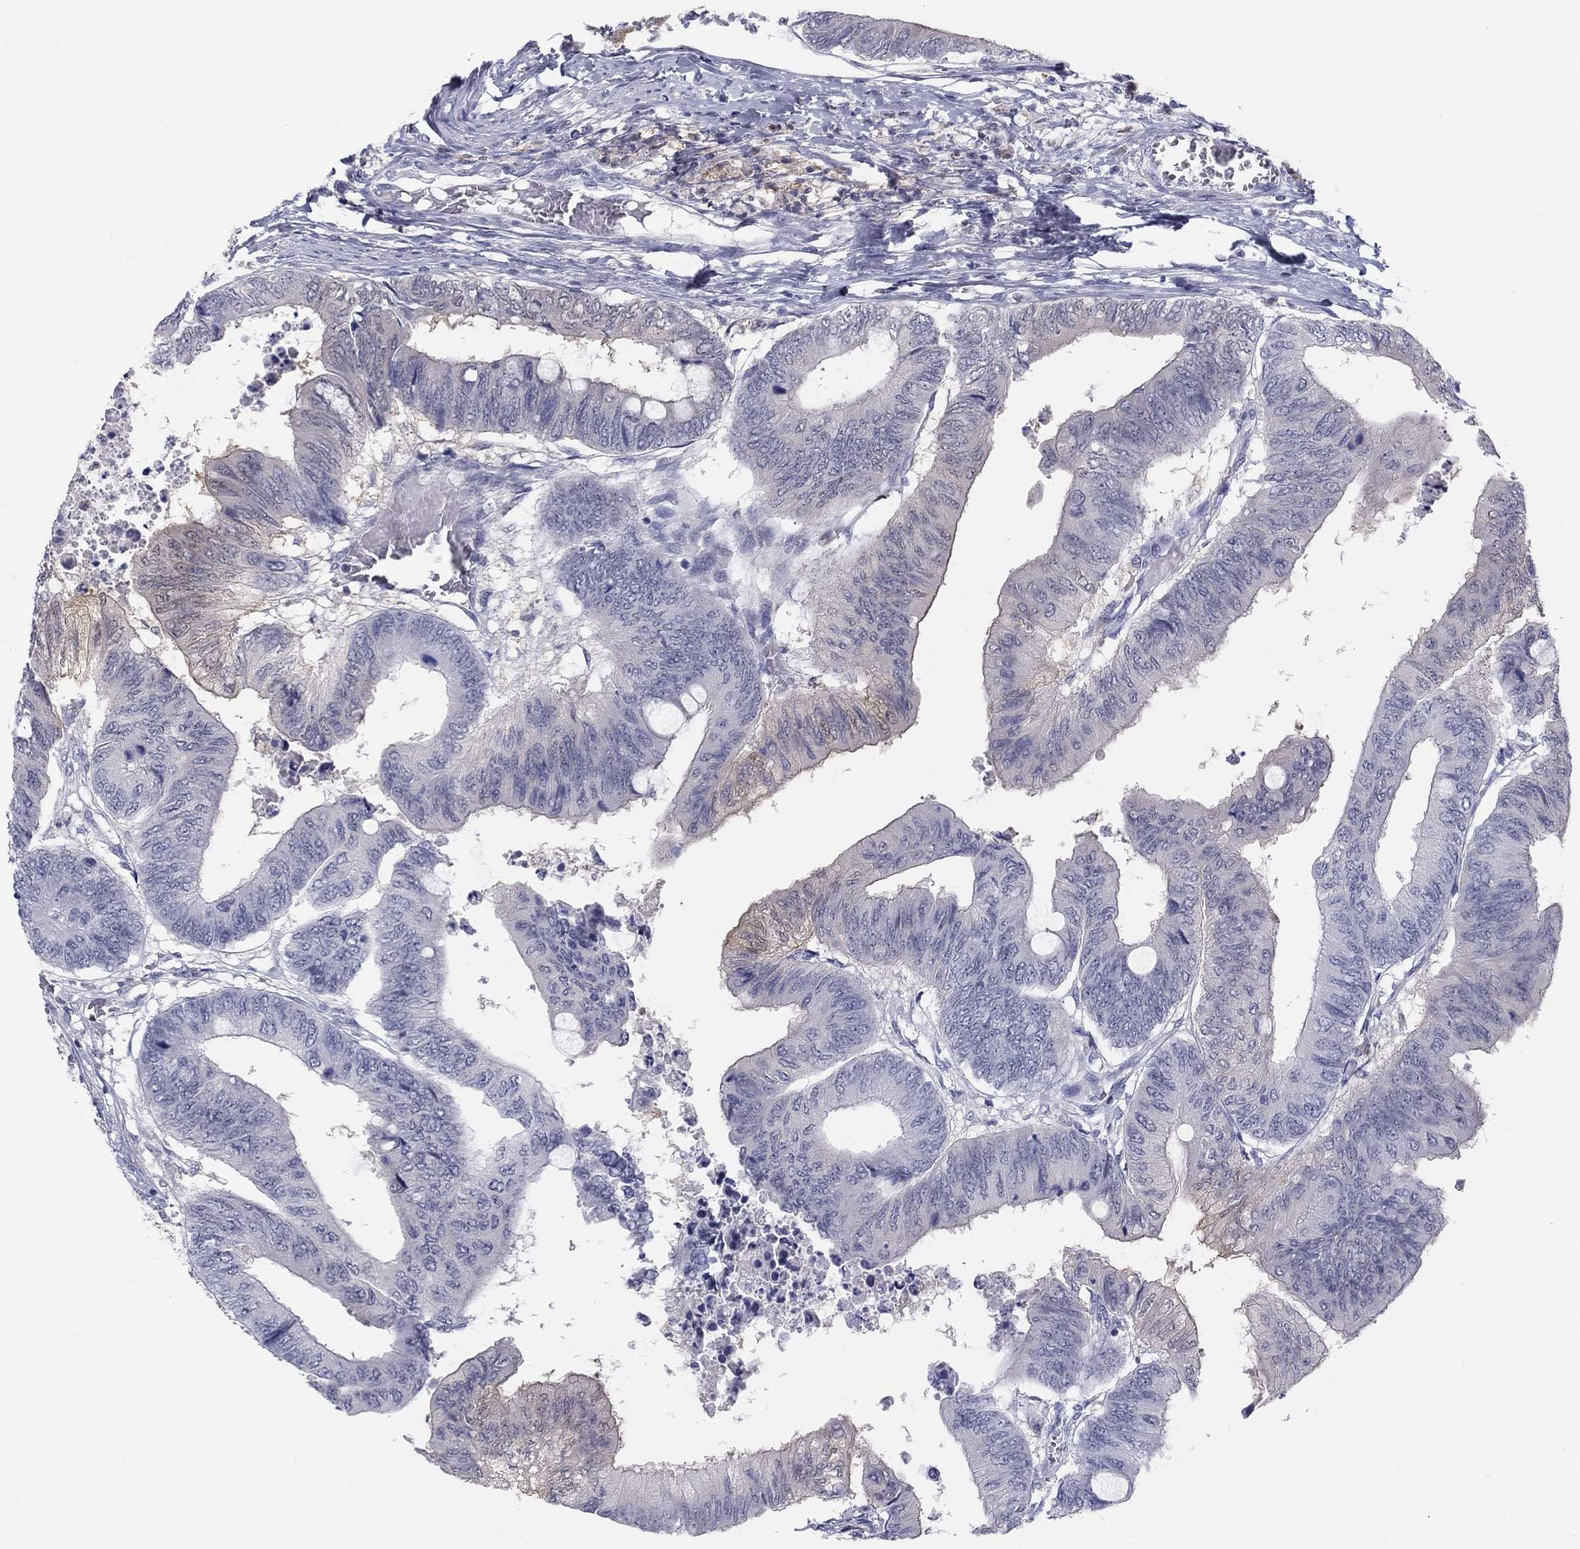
{"staining": {"intensity": "weak", "quantity": "<25%", "location": "cytoplasmic/membranous"}, "tissue": "colorectal cancer", "cell_type": "Tumor cells", "image_type": "cancer", "snomed": [{"axis": "morphology", "description": "Normal tissue, NOS"}, {"axis": "morphology", "description": "Adenocarcinoma, NOS"}, {"axis": "topography", "description": "Rectum"}, {"axis": "topography", "description": "Peripheral nerve tissue"}], "caption": "Immunohistochemistry histopathology image of neoplastic tissue: colorectal adenocarcinoma stained with DAB (3,3'-diaminobenzidine) shows no significant protein positivity in tumor cells.", "gene": "PDXK", "patient": {"sex": "male", "age": 92}}